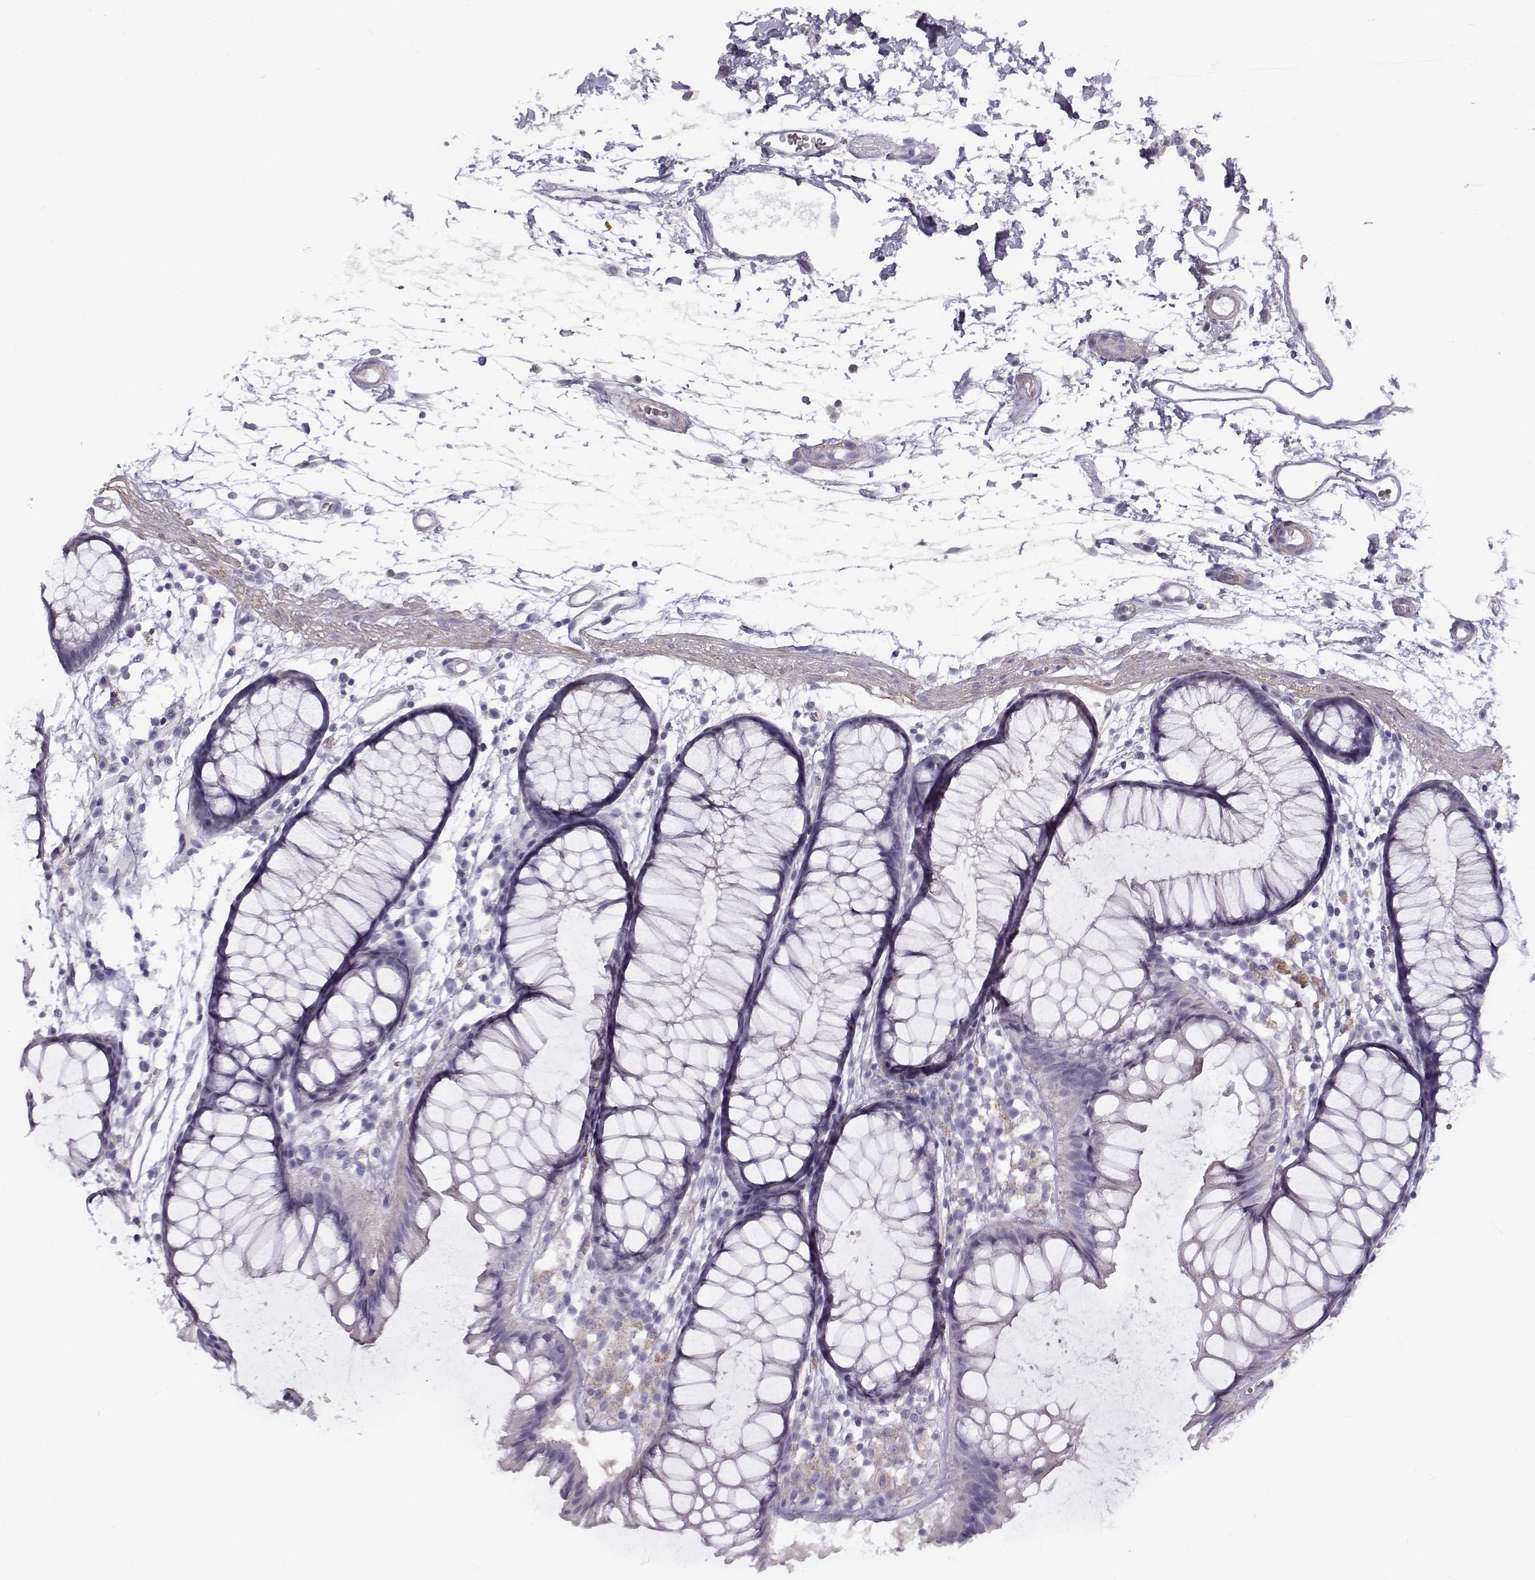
{"staining": {"intensity": "negative", "quantity": "none", "location": "none"}, "tissue": "colon", "cell_type": "Endothelial cells", "image_type": "normal", "snomed": [{"axis": "morphology", "description": "Normal tissue, NOS"}, {"axis": "morphology", "description": "Adenocarcinoma, NOS"}, {"axis": "topography", "description": "Colon"}], "caption": "Immunohistochemical staining of unremarkable colon exhibits no significant staining in endothelial cells. (DAB (3,3'-diaminobenzidine) IHC visualized using brightfield microscopy, high magnification).", "gene": "UCP3", "patient": {"sex": "male", "age": 65}}